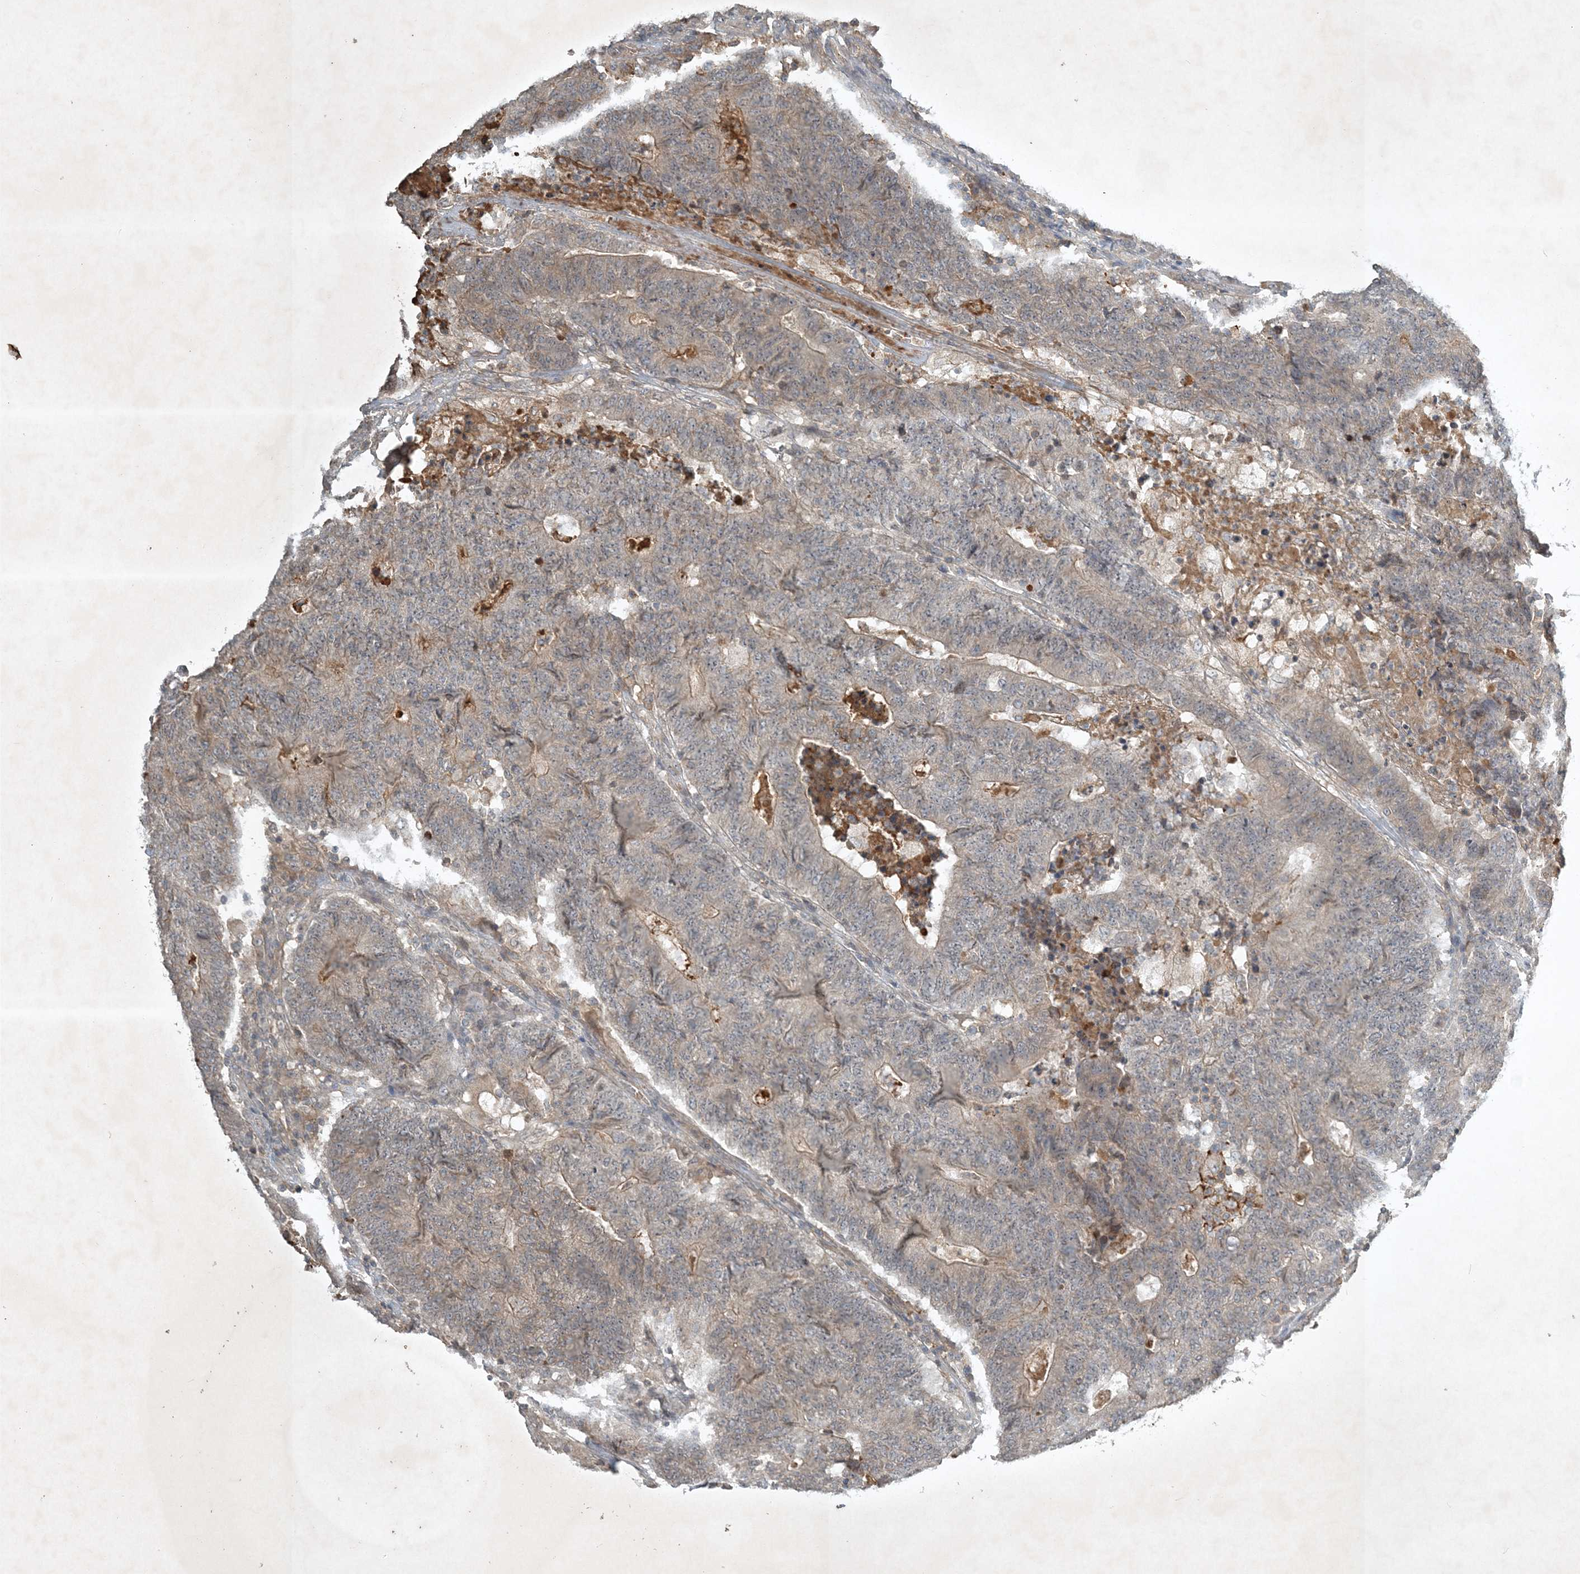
{"staining": {"intensity": "weak", "quantity": "<25%", "location": "cytoplasmic/membranous"}, "tissue": "colorectal cancer", "cell_type": "Tumor cells", "image_type": "cancer", "snomed": [{"axis": "morphology", "description": "Normal tissue, NOS"}, {"axis": "morphology", "description": "Adenocarcinoma, NOS"}, {"axis": "topography", "description": "Colon"}], "caption": "Immunohistochemistry of human colorectal cancer (adenocarcinoma) displays no expression in tumor cells. (DAB (3,3'-diaminobenzidine) immunohistochemistry with hematoxylin counter stain).", "gene": "TNFAIP6", "patient": {"sex": "female", "age": 75}}